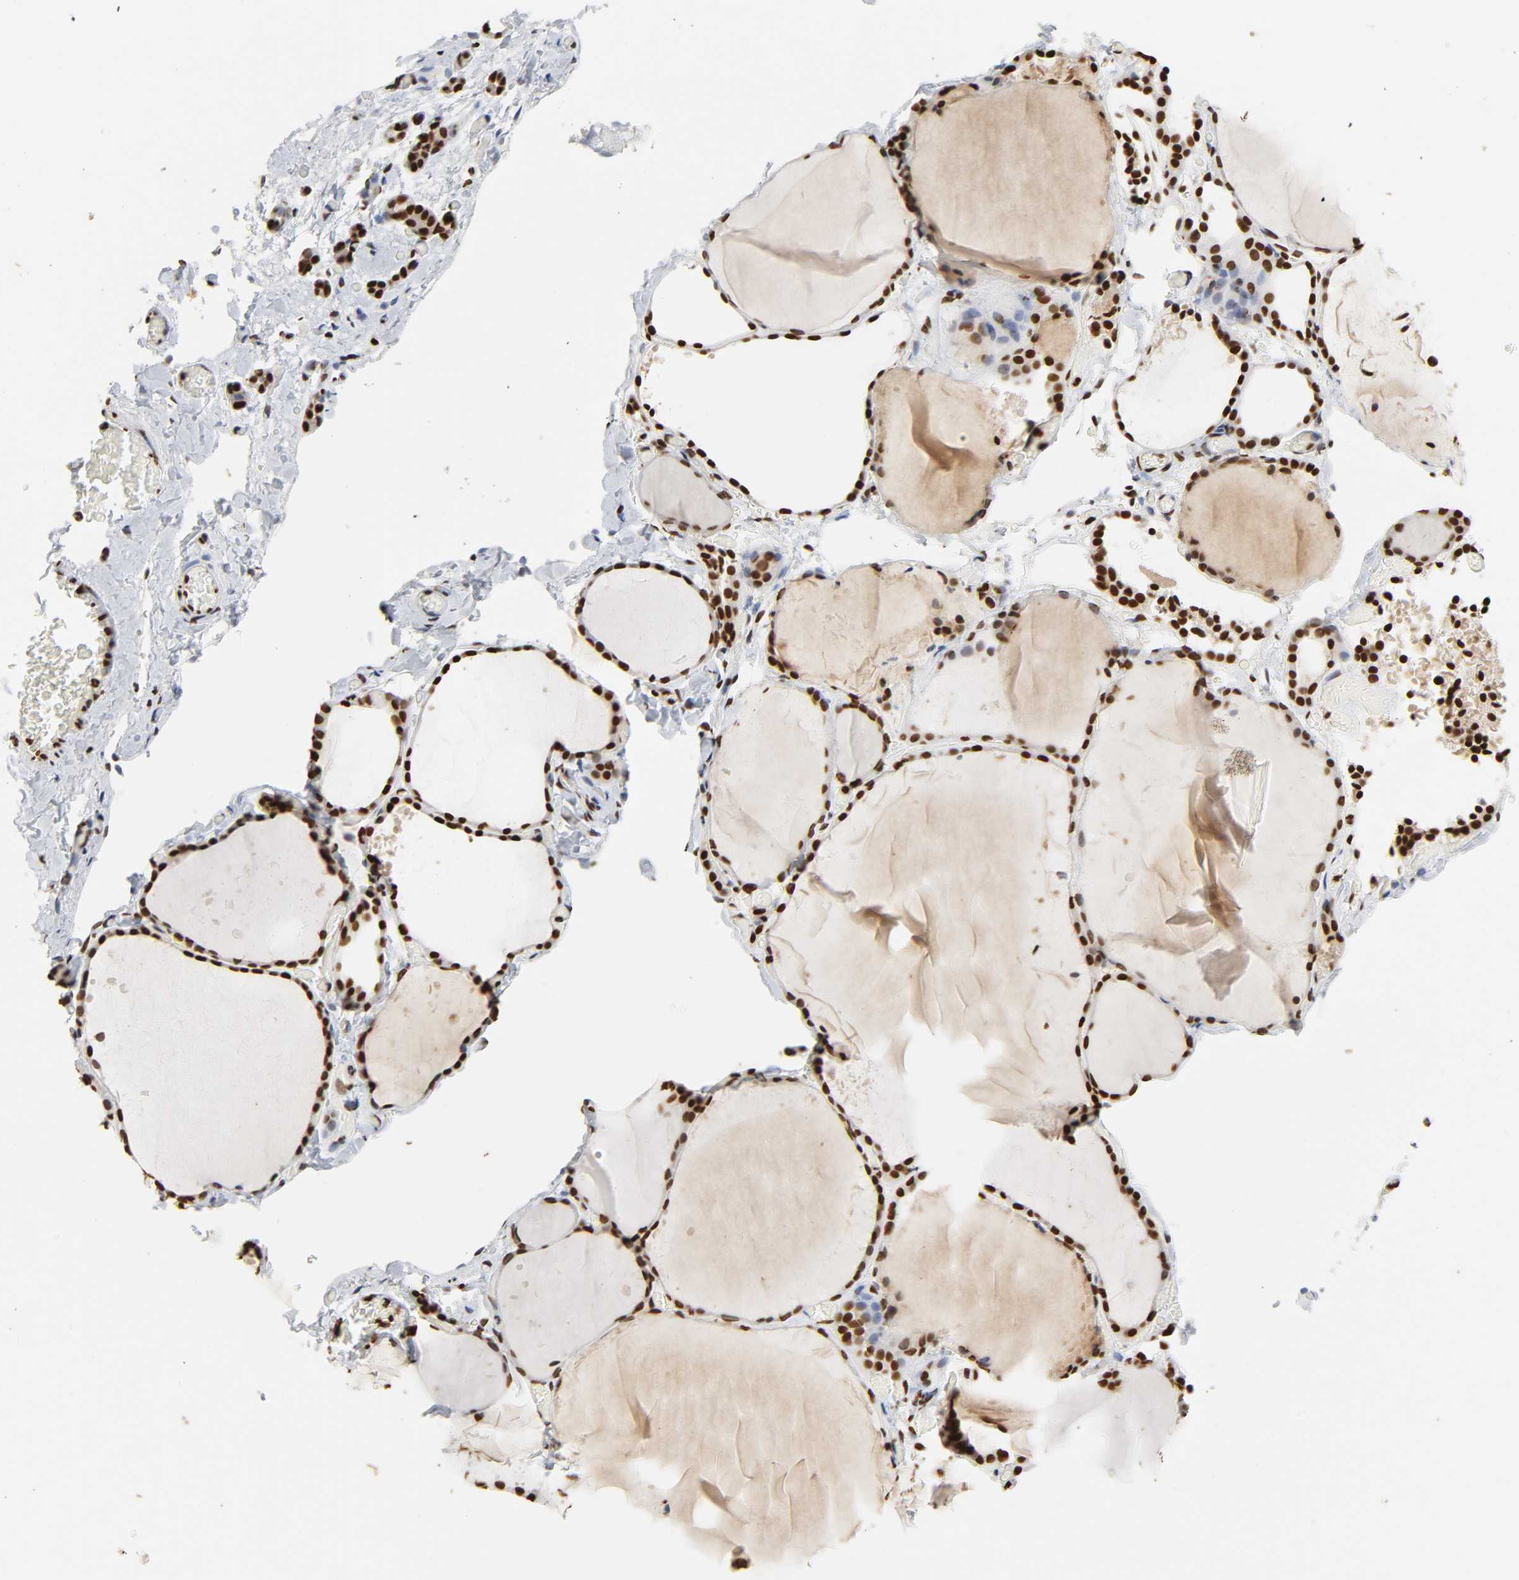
{"staining": {"intensity": "strong", "quantity": ">75%", "location": "nuclear"}, "tissue": "thyroid gland", "cell_type": "Glandular cells", "image_type": "normal", "snomed": [{"axis": "morphology", "description": "Normal tissue, NOS"}, {"axis": "topography", "description": "Thyroid gland"}], "caption": "An image showing strong nuclear expression in about >75% of glandular cells in normal thyroid gland, as visualized by brown immunohistochemical staining.", "gene": "HNRNPC", "patient": {"sex": "female", "age": 22}}